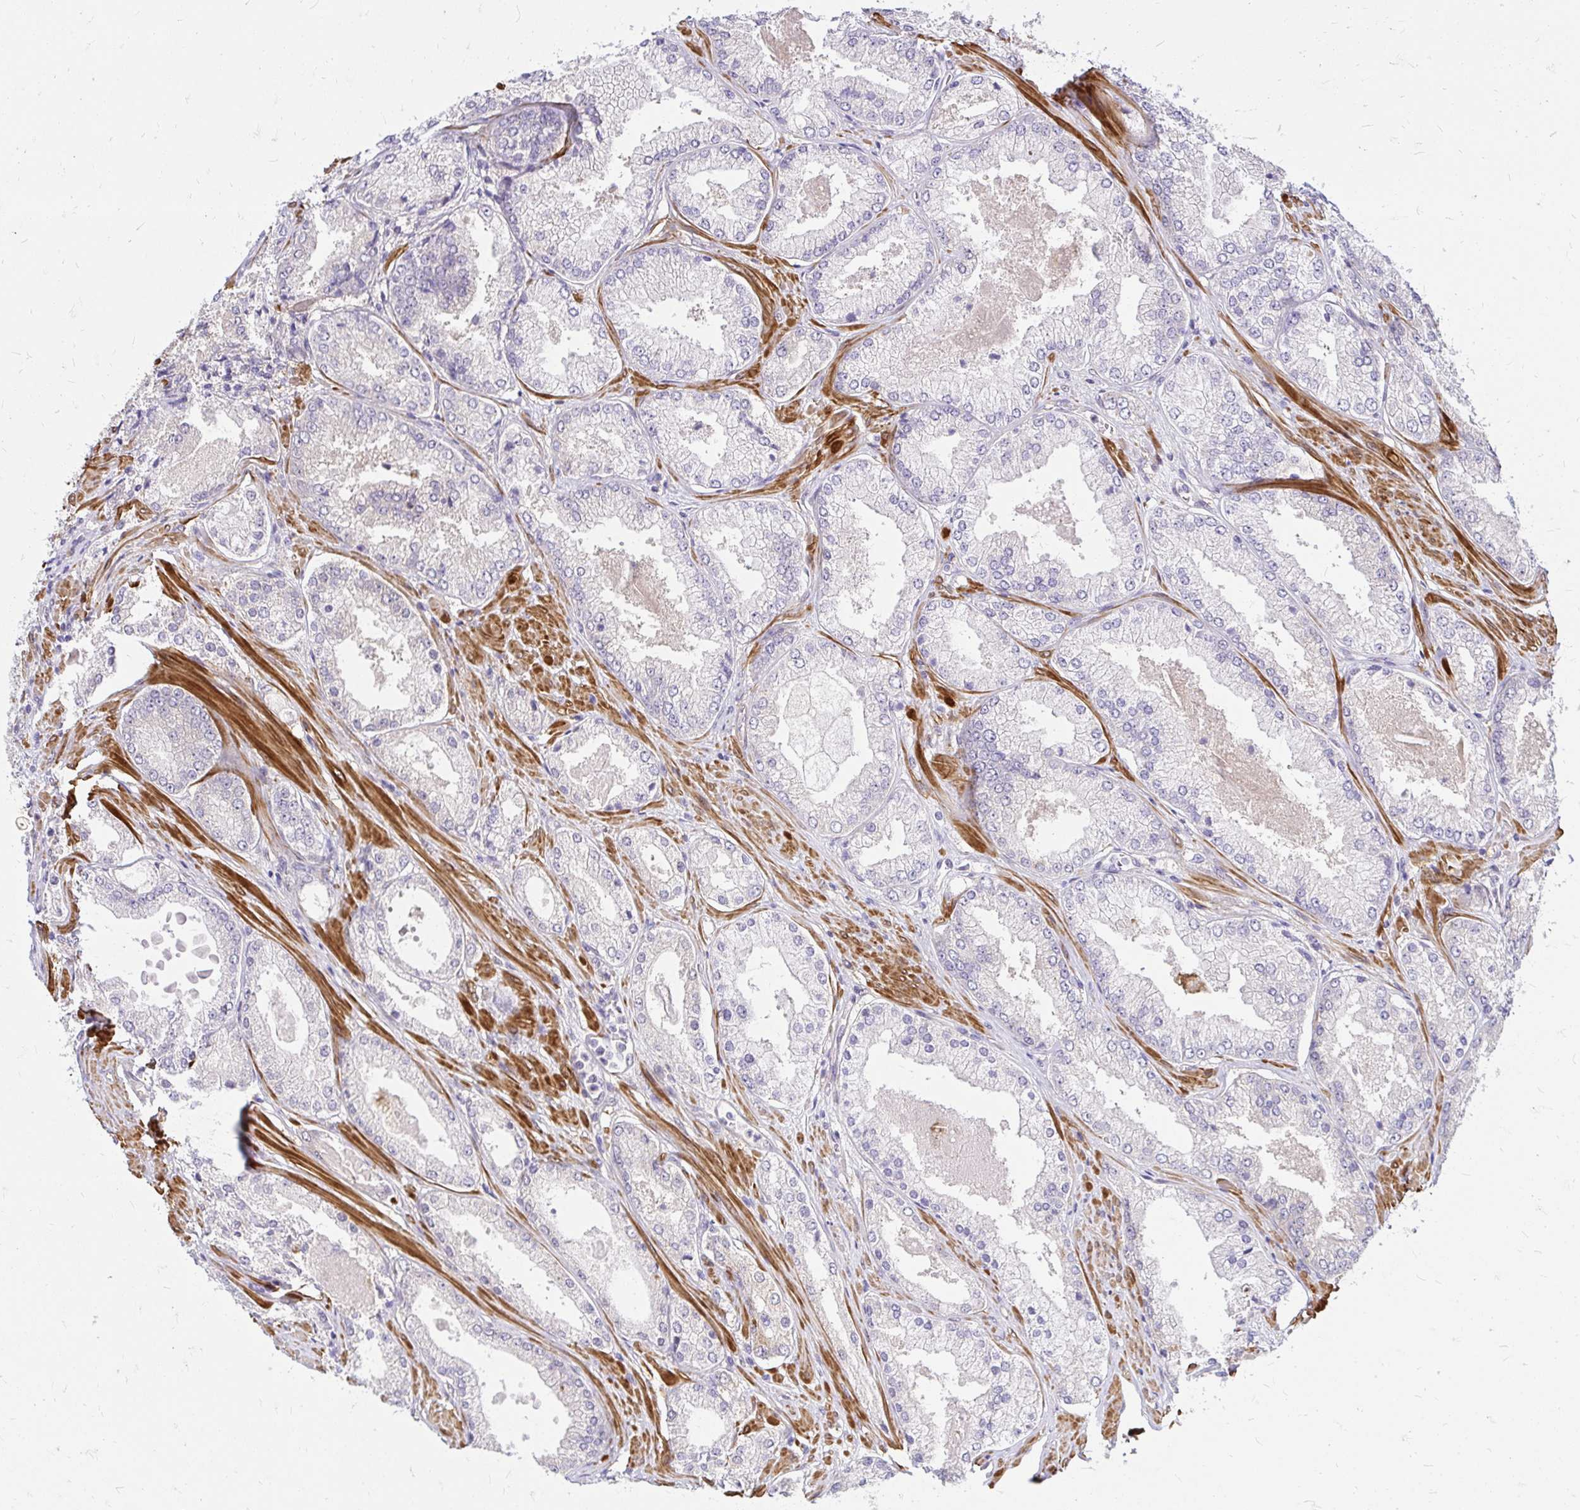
{"staining": {"intensity": "negative", "quantity": "none", "location": "none"}, "tissue": "prostate cancer", "cell_type": "Tumor cells", "image_type": "cancer", "snomed": [{"axis": "morphology", "description": "Adenocarcinoma, Low grade"}, {"axis": "topography", "description": "Prostate"}], "caption": "This image is of prostate adenocarcinoma (low-grade) stained with immunohistochemistry (IHC) to label a protein in brown with the nuclei are counter-stained blue. There is no staining in tumor cells.", "gene": "YAP1", "patient": {"sex": "male", "age": 68}}